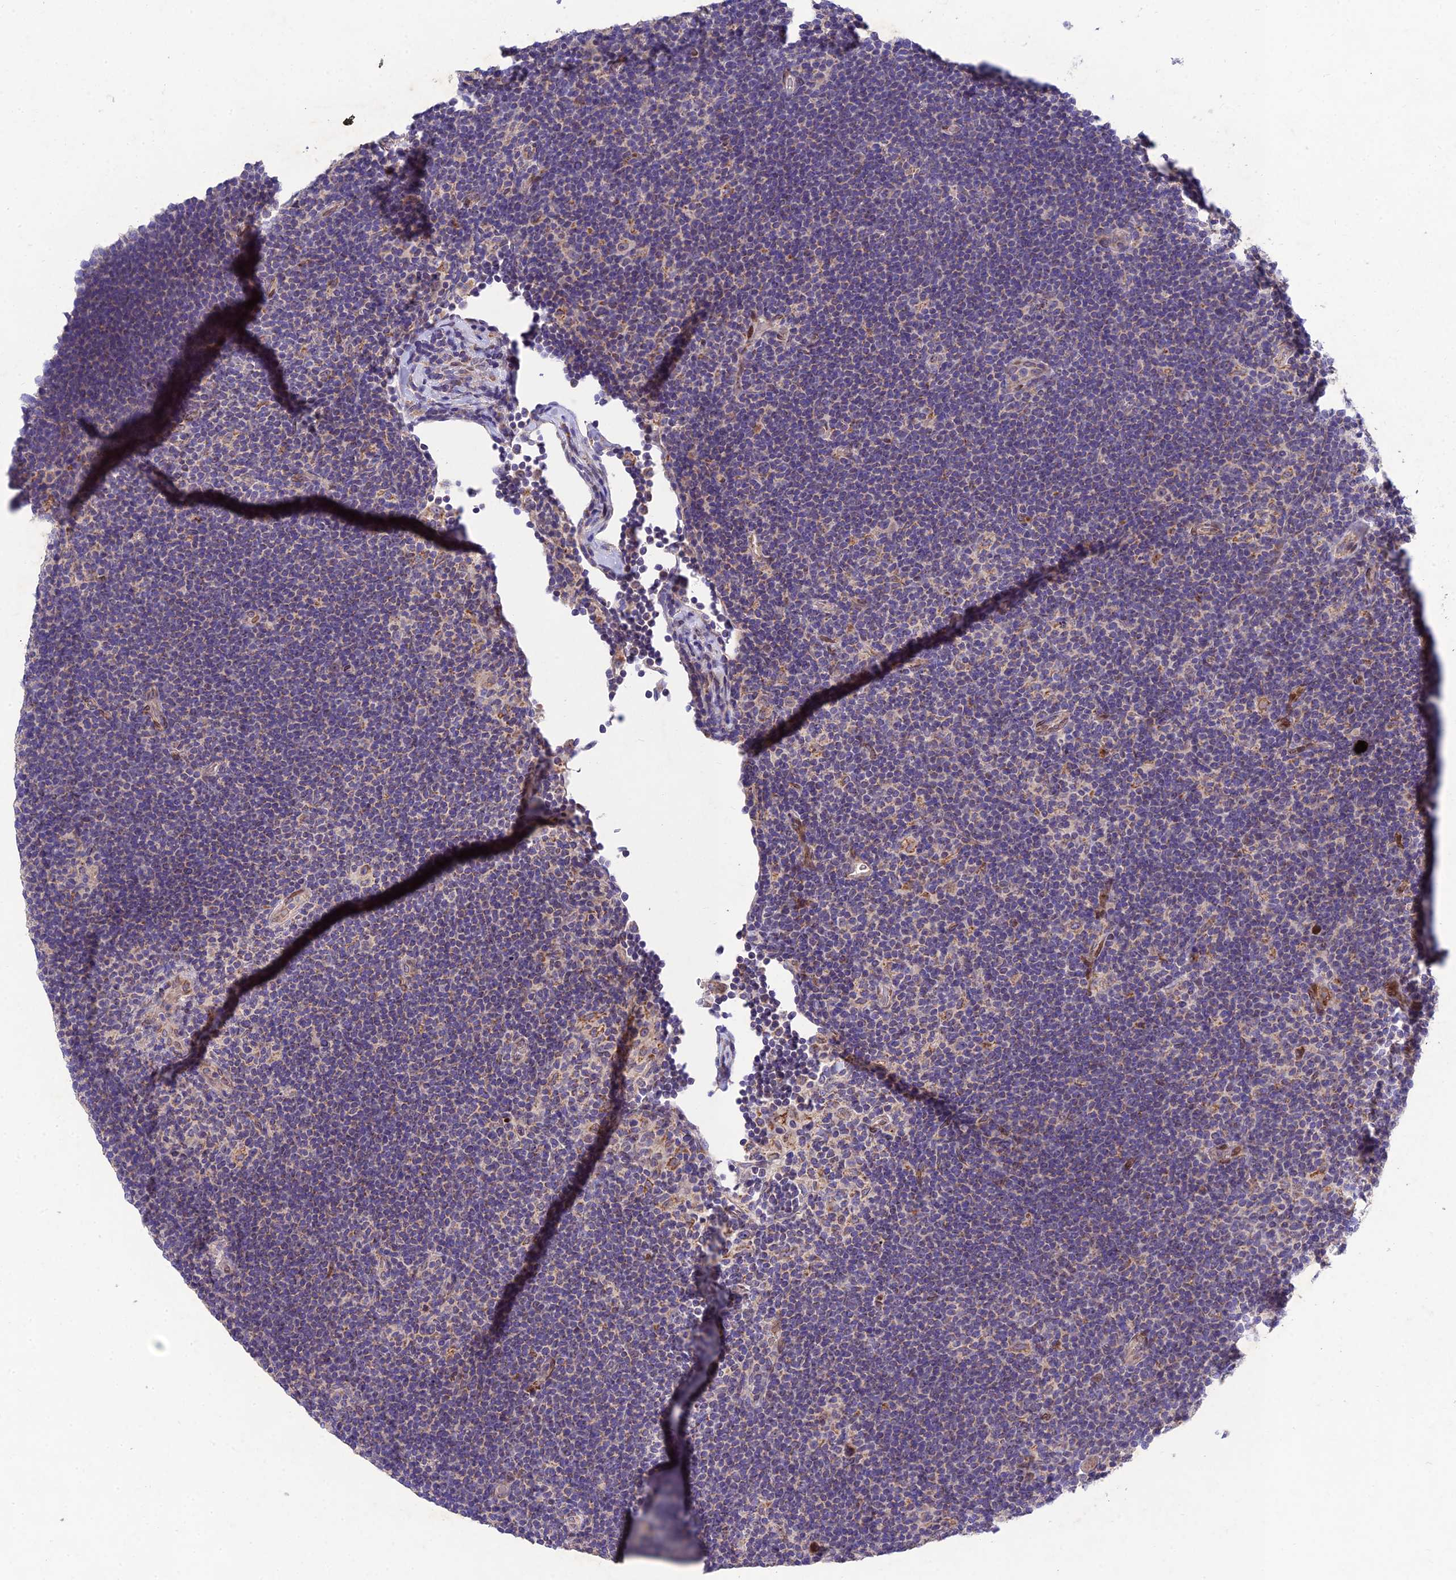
{"staining": {"intensity": "negative", "quantity": "none", "location": "none"}, "tissue": "lymphoma", "cell_type": "Tumor cells", "image_type": "cancer", "snomed": [{"axis": "morphology", "description": "Hodgkin's disease, NOS"}, {"axis": "topography", "description": "Lymph node"}], "caption": "DAB immunohistochemical staining of human Hodgkin's disease exhibits no significant expression in tumor cells.", "gene": "MGAT2", "patient": {"sex": "female", "age": 57}}